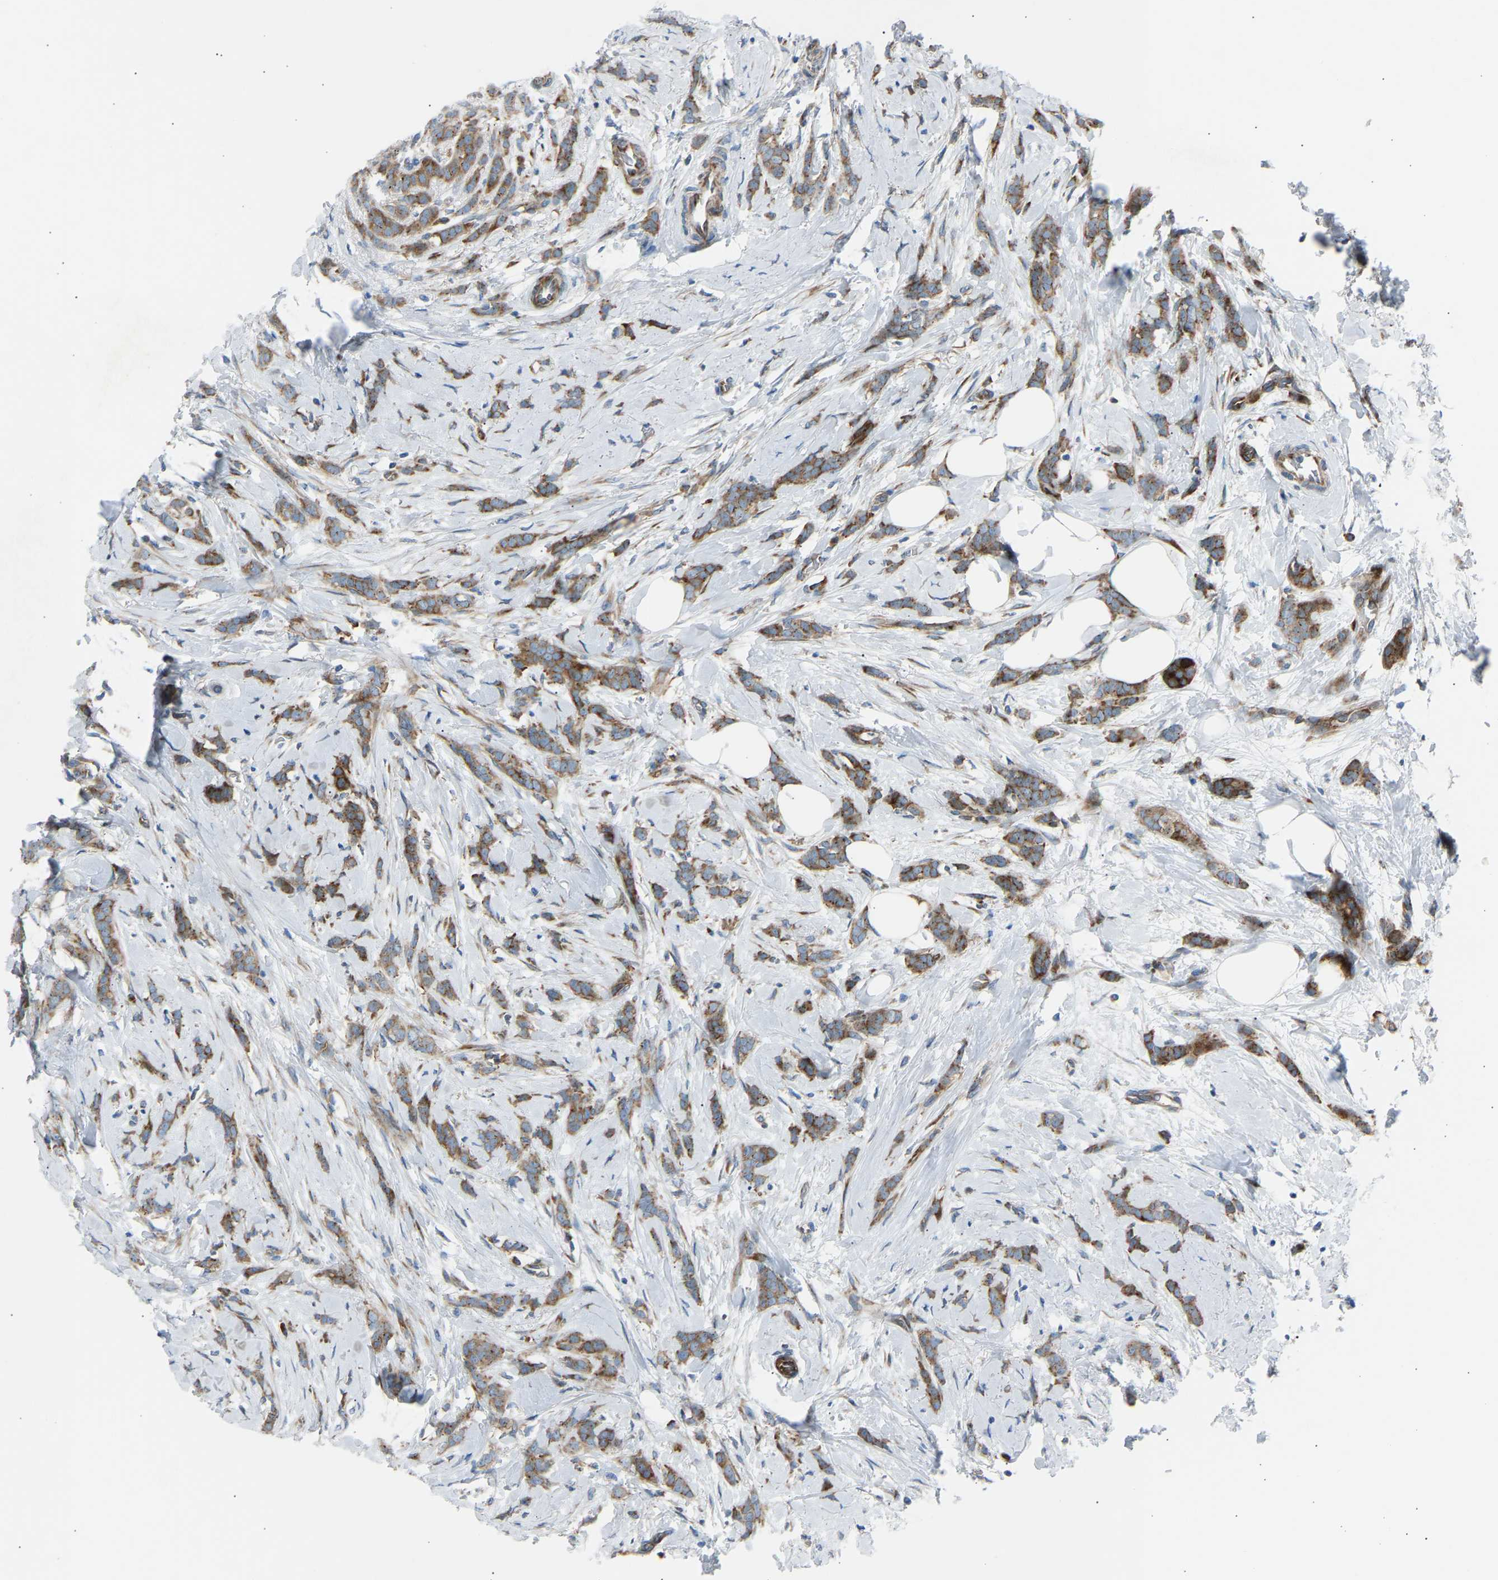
{"staining": {"intensity": "strong", "quantity": ">75%", "location": "cytoplasmic/membranous"}, "tissue": "breast cancer", "cell_type": "Tumor cells", "image_type": "cancer", "snomed": [{"axis": "morphology", "description": "Lobular carcinoma, in situ"}, {"axis": "morphology", "description": "Lobular carcinoma"}, {"axis": "topography", "description": "Breast"}], "caption": "Human breast cancer stained for a protein (brown) reveals strong cytoplasmic/membranous positive staining in about >75% of tumor cells.", "gene": "VPS41", "patient": {"sex": "female", "age": 41}}